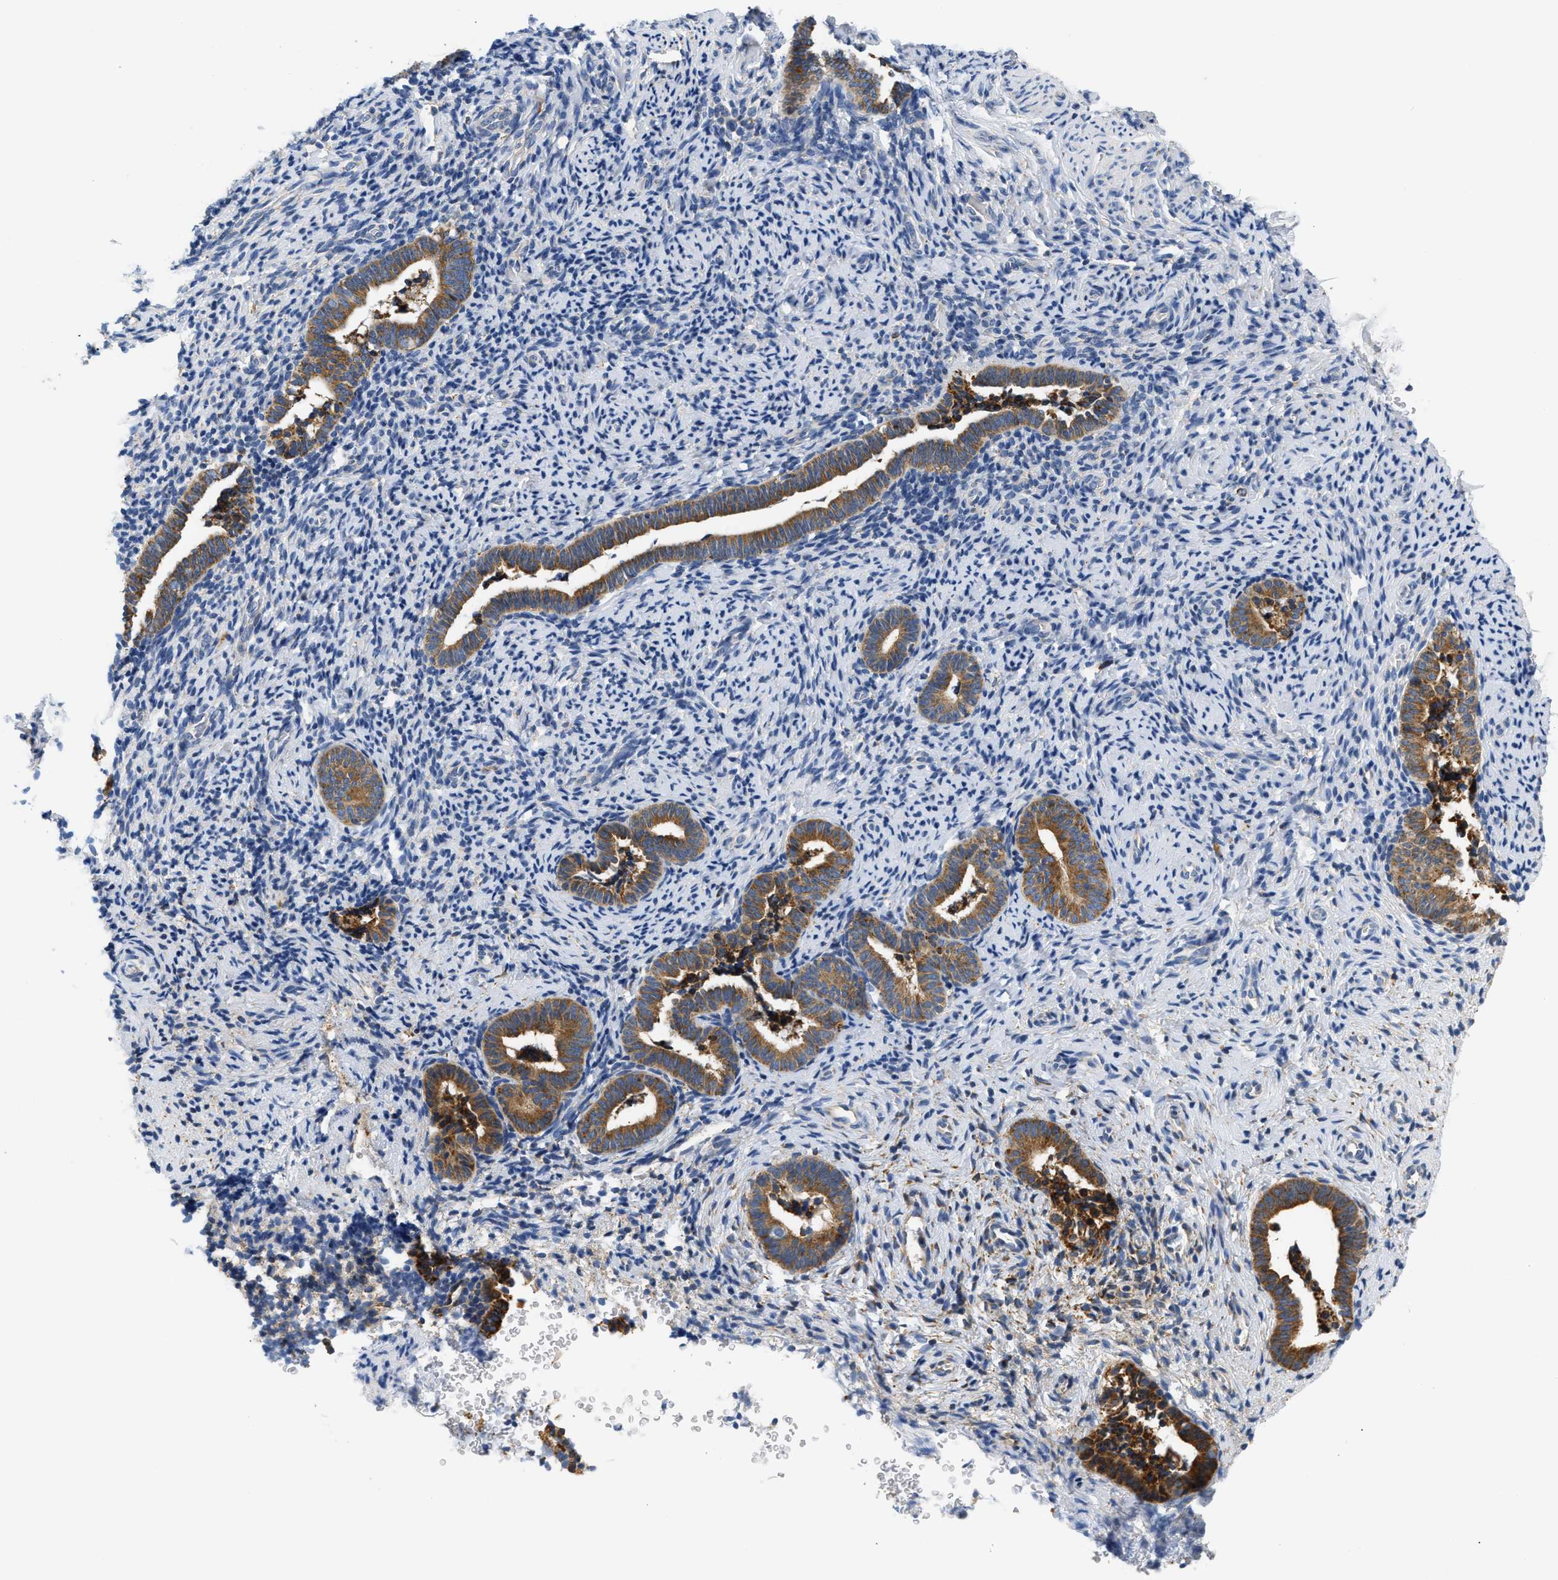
{"staining": {"intensity": "negative", "quantity": "none", "location": "none"}, "tissue": "endometrium", "cell_type": "Cells in endometrial stroma", "image_type": "normal", "snomed": [{"axis": "morphology", "description": "Normal tissue, NOS"}, {"axis": "topography", "description": "Endometrium"}], "caption": "This photomicrograph is of normal endometrium stained with IHC to label a protein in brown with the nuclei are counter-stained blue. There is no staining in cells in endometrial stroma. (DAB (3,3'-diaminobenzidine) immunohistochemistry (IHC) with hematoxylin counter stain).", "gene": "HDHD3", "patient": {"sex": "female", "age": 51}}